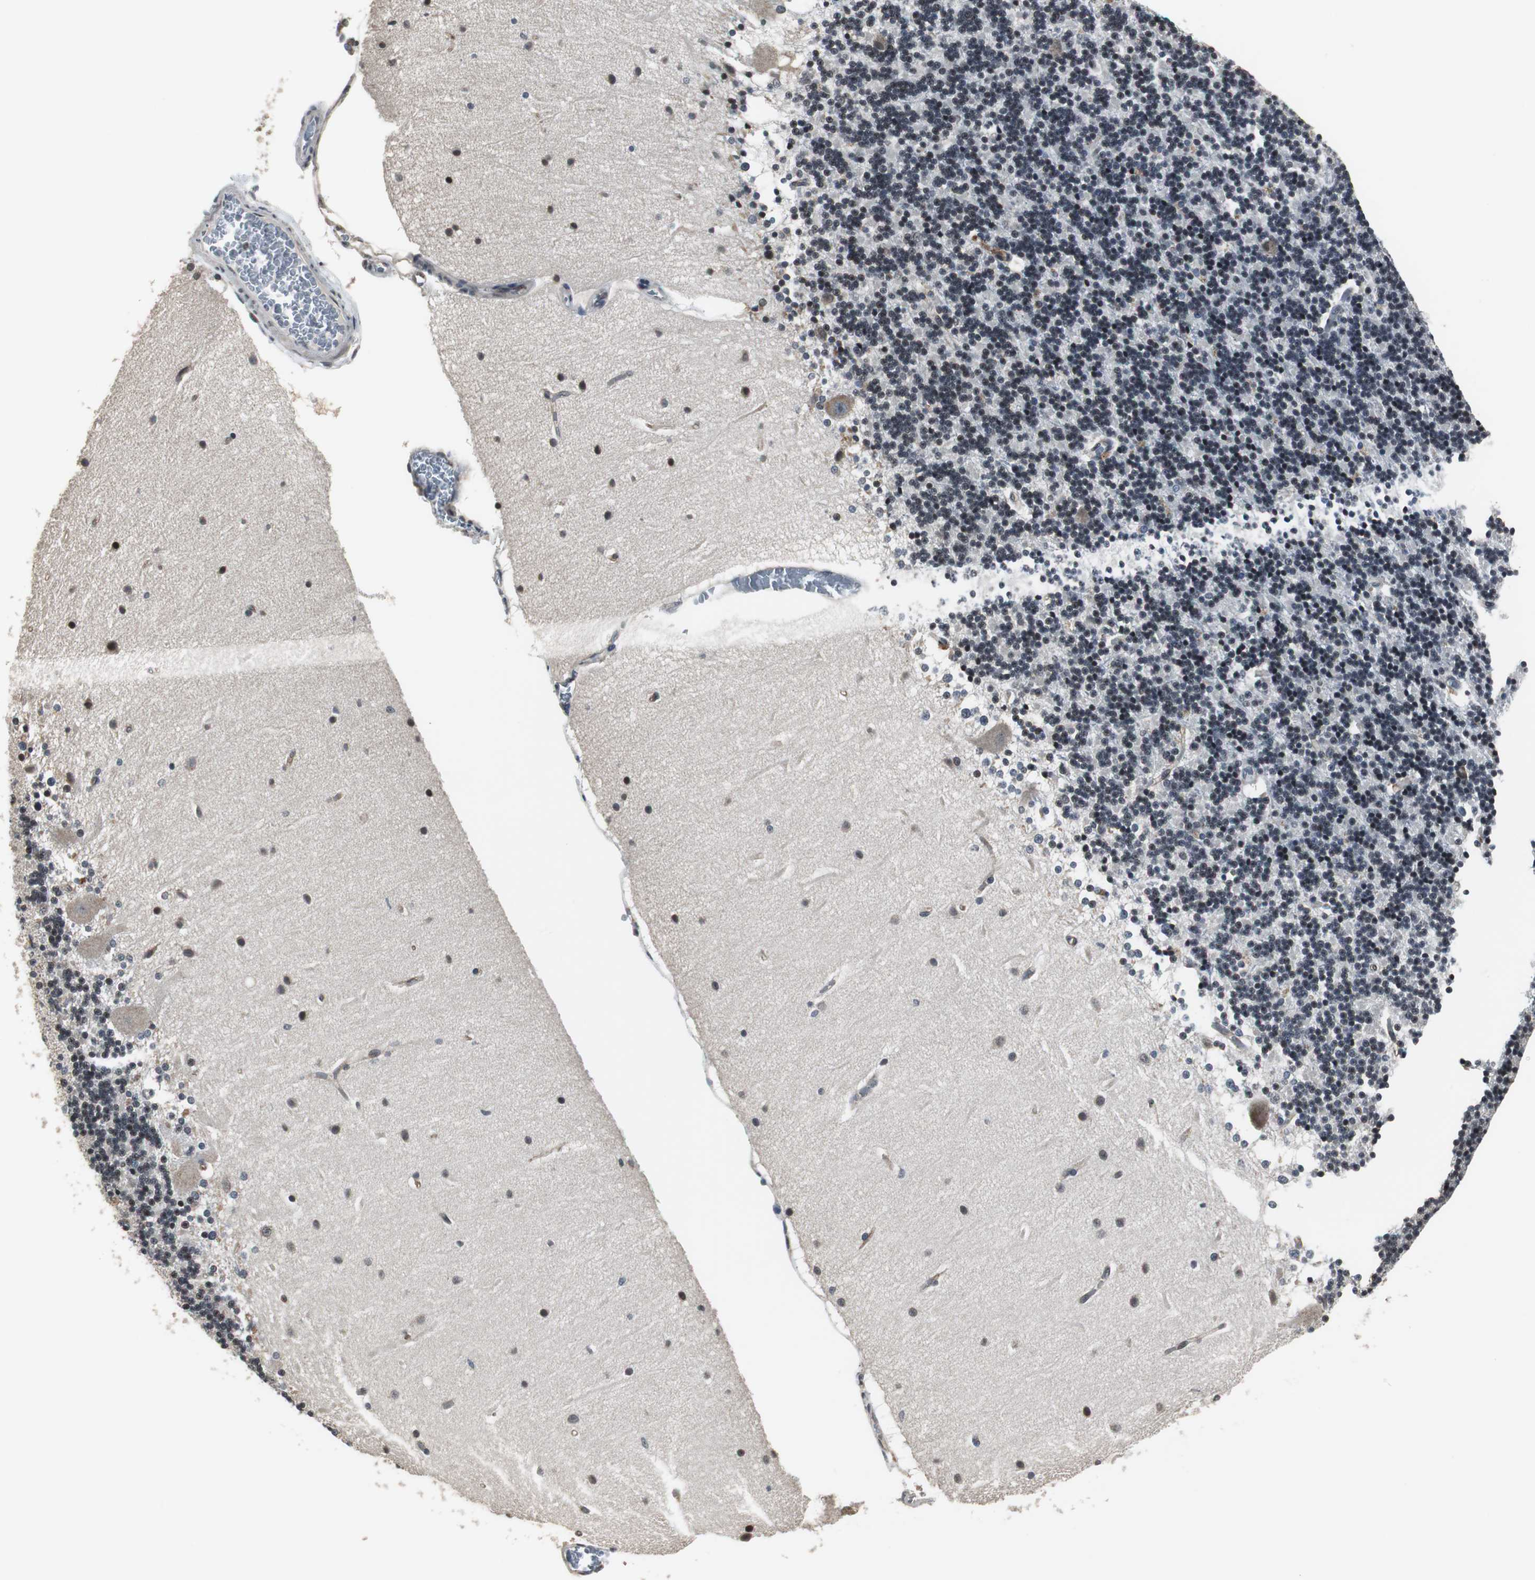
{"staining": {"intensity": "negative", "quantity": "none", "location": "none"}, "tissue": "cerebellum", "cell_type": "Cells in granular layer", "image_type": "normal", "snomed": [{"axis": "morphology", "description": "Normal tissue, NOS"}, {"axis": "topography", "description": "Cerebellum"}], "caption": "The histopathology image displays no staining of cells in granular layer in normal cerebellum.", "gene": "MKX", "patient": {"sex": "female", "age": 54}}